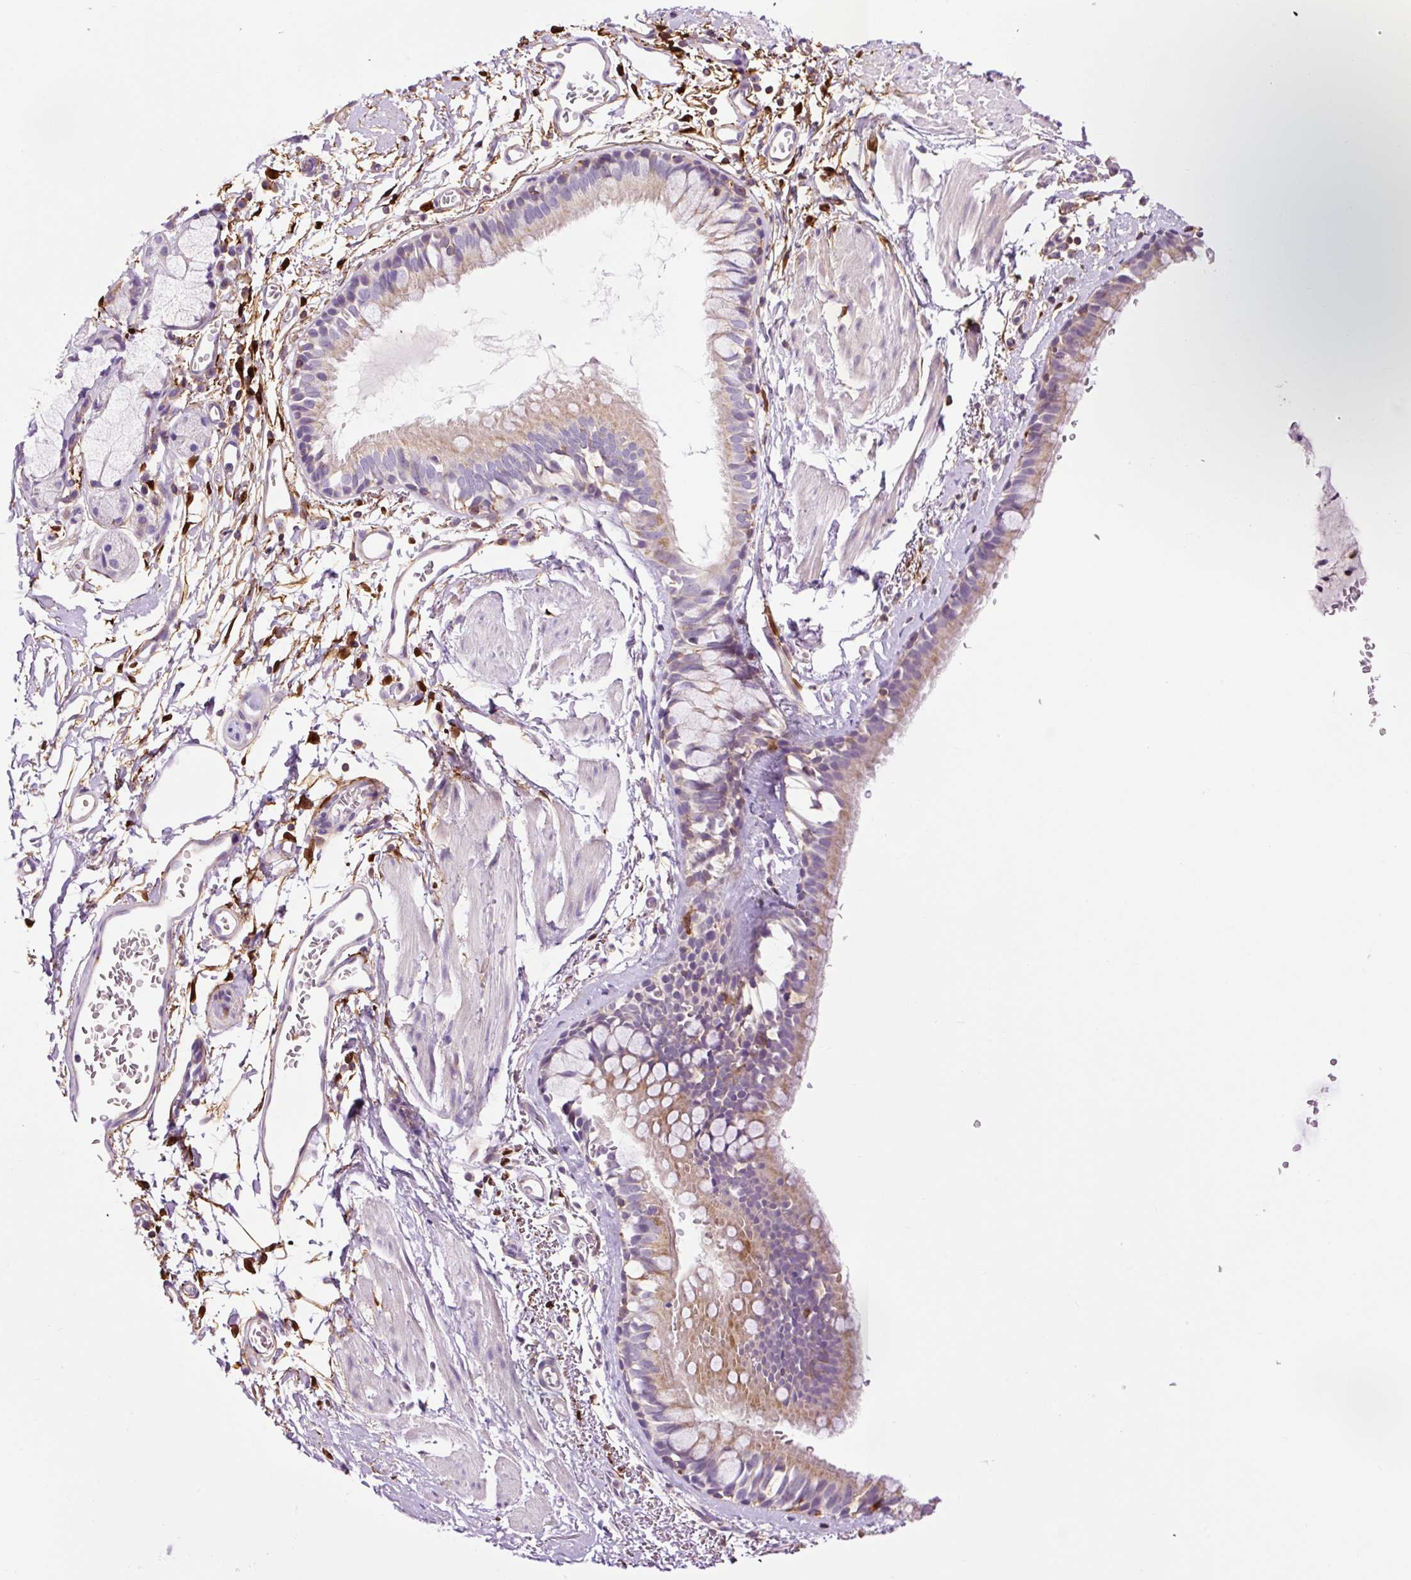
{"staining": {"intensity": "weak", "quantity": "<25%", "location": "cytoplasmic/membranous"}, "tissue": "bronchus", "cell_type": "Respiratory epithelial cells", "image_type": "normal", "snomed": [{"axis": "morphology", "description": "Normal tissue, NOS"}, {"axis": "topography", "description": "Bronchus"}], "caption": "IHC of normal human bronchus demonstrates no expression in respiratory epithelial cells. The staining was performed using DAB to visualize the protein expression in brown, while the nuclei were stained in blue with hematoxylin (Magnification: 20x).", "gene": "CD83", "patient": {"sex": "male", "age": 67}}